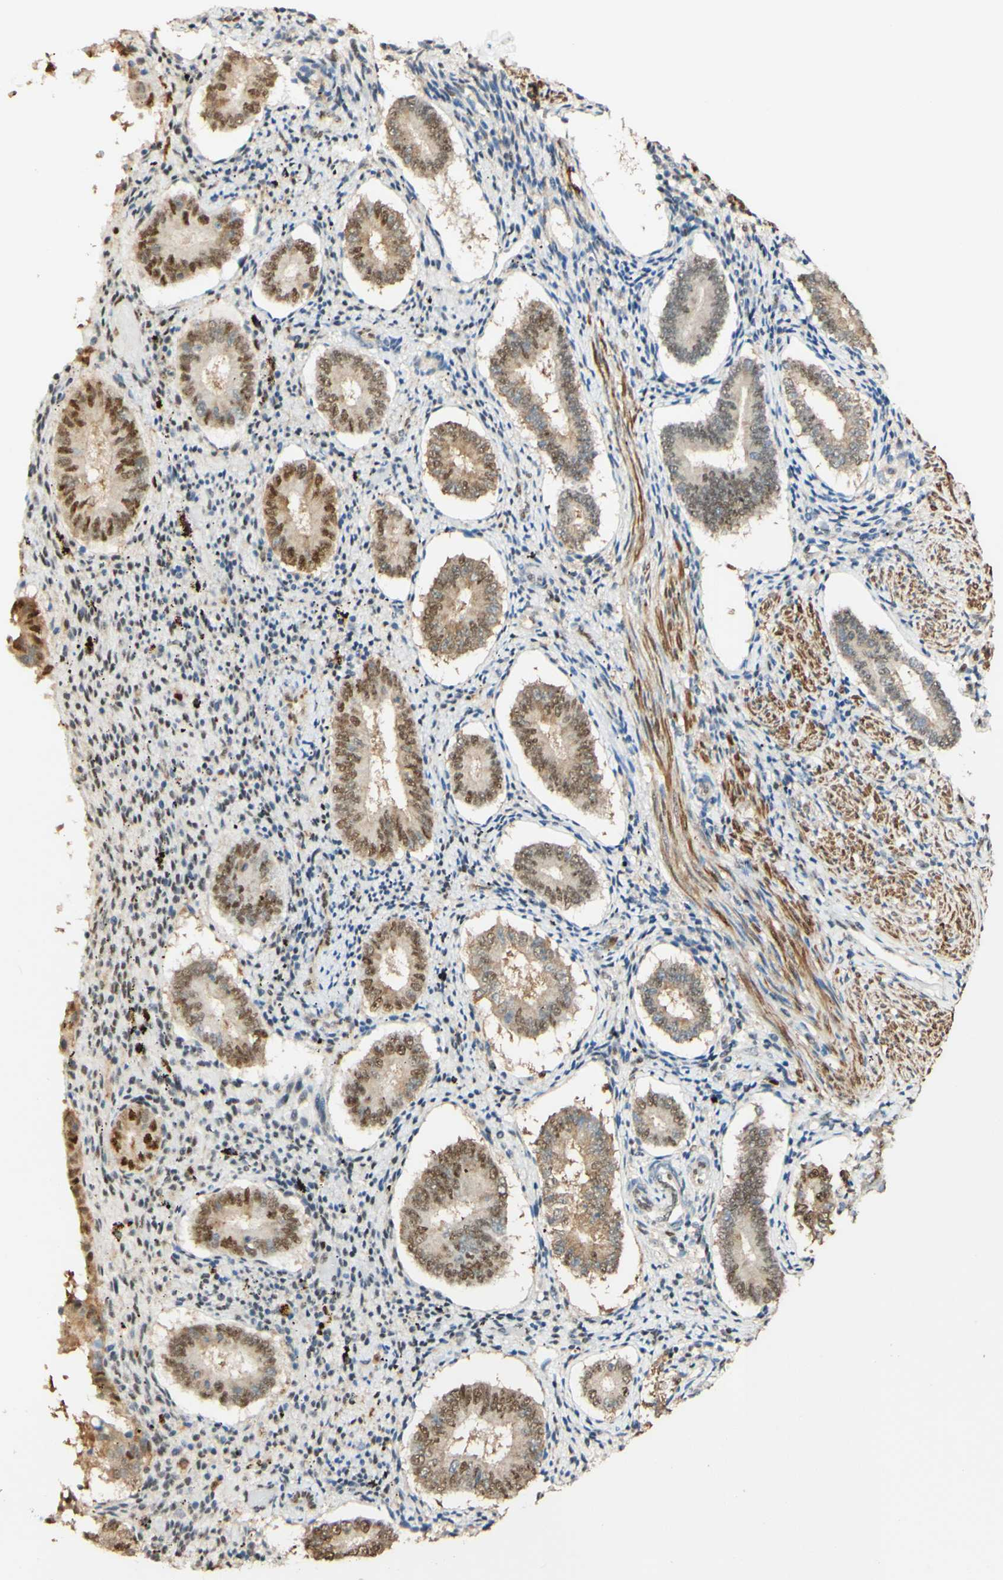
{"staining": {"intensity": "negative", "quantity": "none", "location": "none"}, "tissue": "endometrium", "cell_type": "Cells in endometrial stroma", "image_type": "normal", "snomed": [{"axis": "morphology", "description": "Normal tissue, NOS"}, {"axis": "topography", "description": "Endometrium"}], "caption": "Immunohistochemistry photomicrograph of unremarkable endometrium: endometrium stained with DAB (3,3'-diaminobenzidine) shows no significant protein staining in cells in endometrial stroma. (Immunohistochemistry (ihc), brightfield microscopy, high magnification).", "gene": "MAP3K4", "patient": {"sex": "female", "age": 42}}